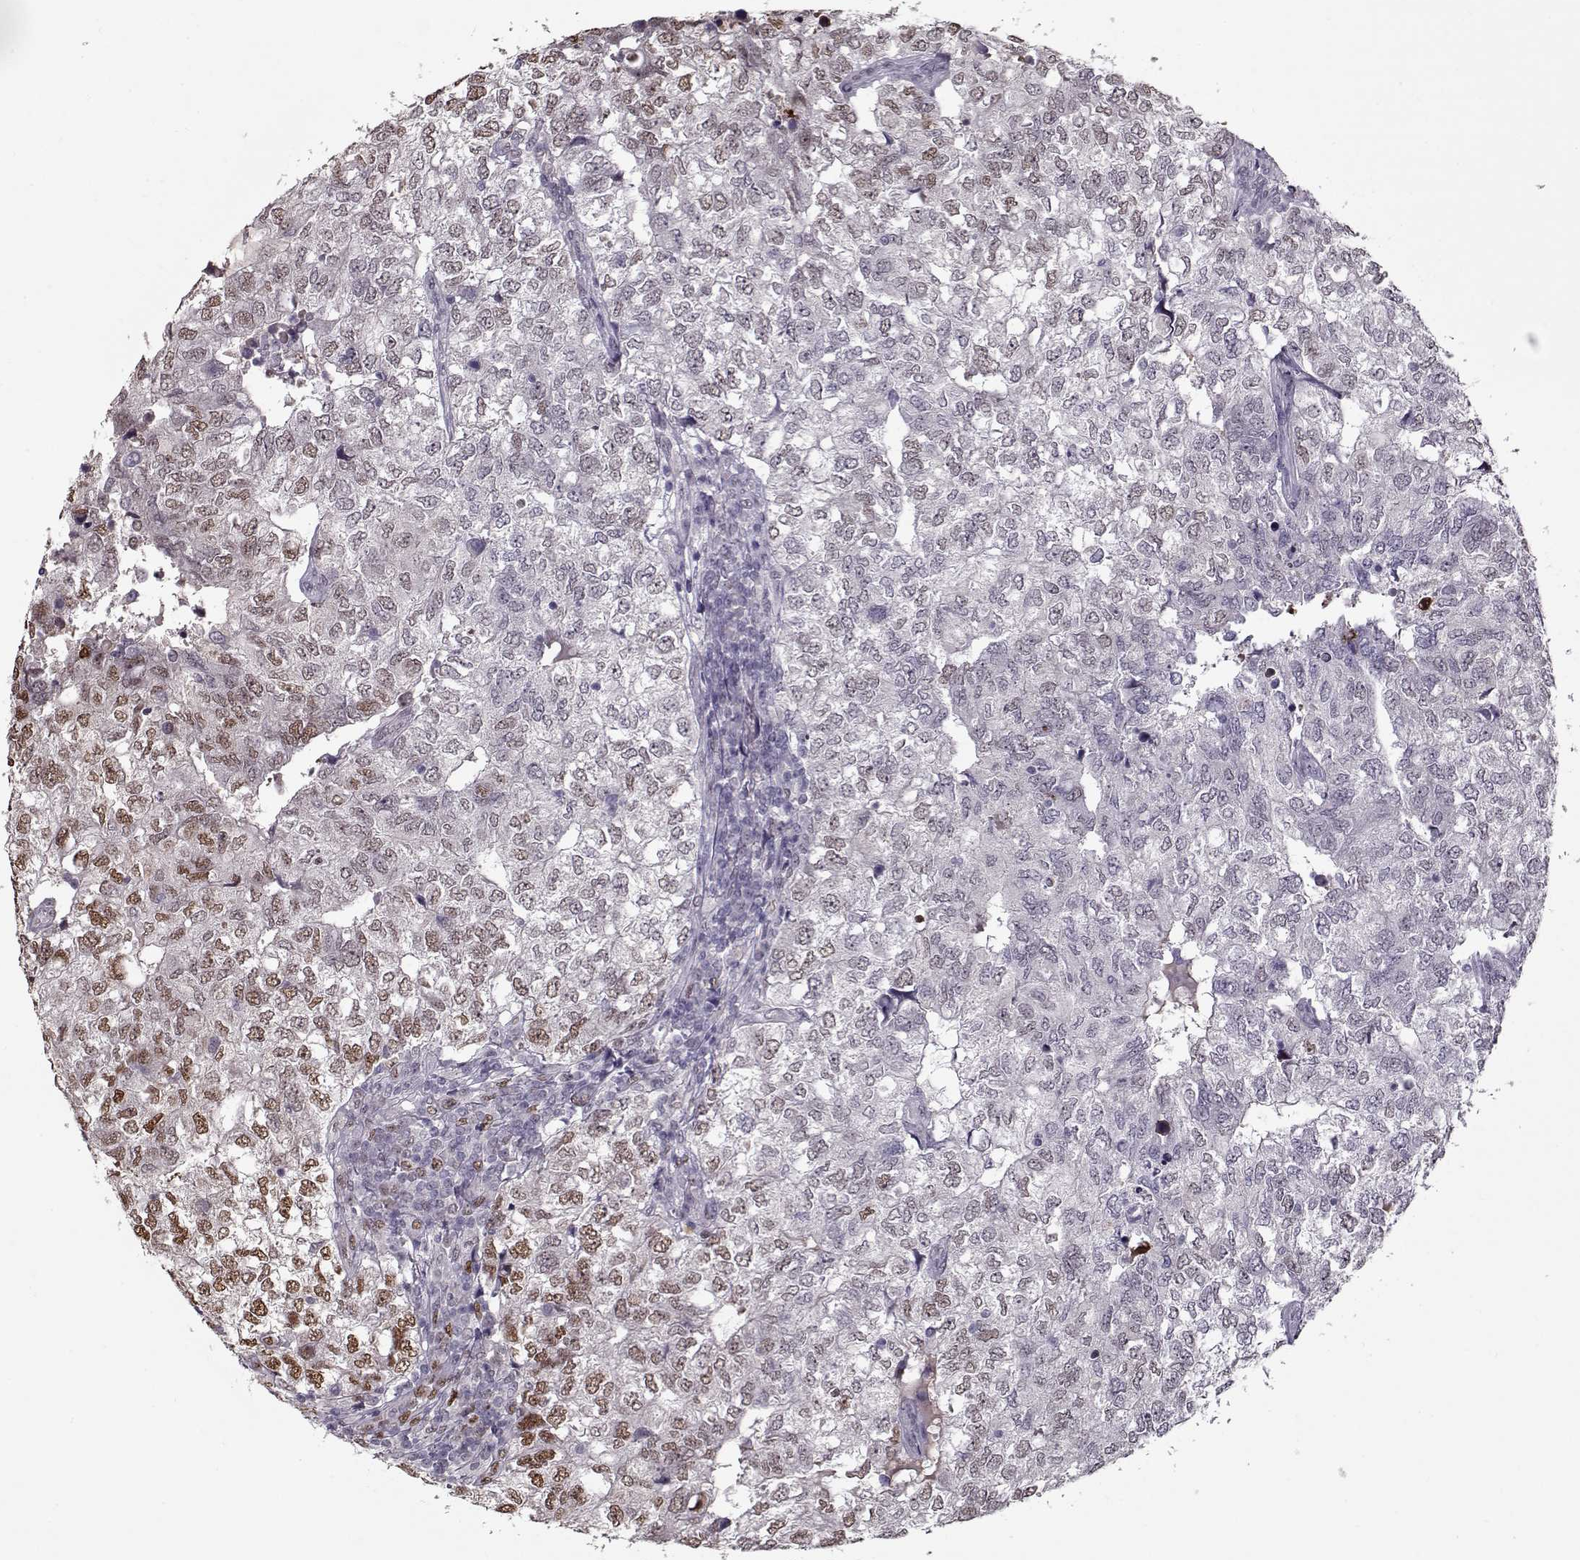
{"staining": {"intensity": "moderate", "quantity": "<25%", "location": "nuclear"}, "tissue": "breast cancer", "cell_type": "Tumor cells", "image_type": "cancer", "snomed": [{"axis": "morphology", "description": "Duct carcinoma"}, {"axis": "topography", "description": "Breast"}], "caption": "The photomicrograph shows staining of breast cancer (infiltrating ductal carcinoma), revealing moderate nuclear protein positivity (brown color) within tumor cells.", "gene": "PRMT8", "patient": {"sex": "female", "age": 30}}